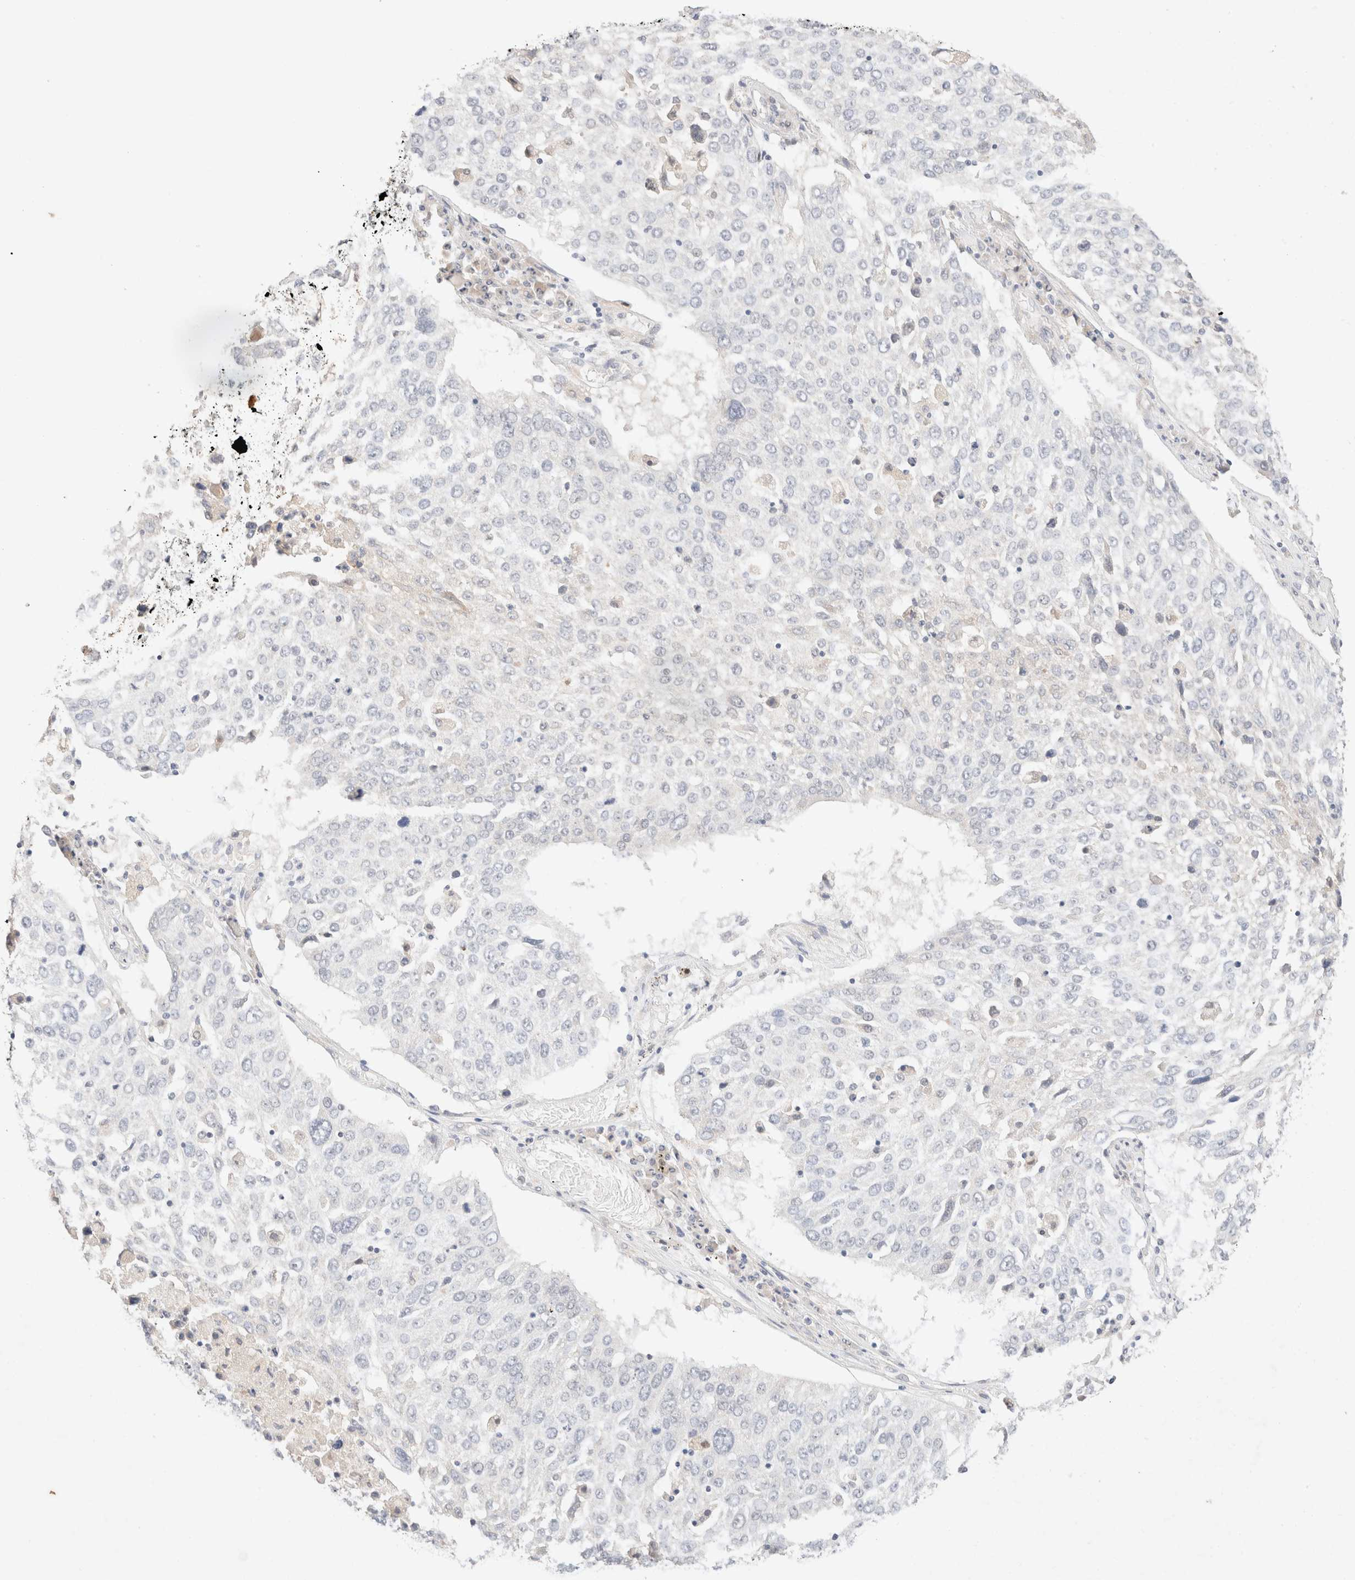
{"staining": {"intensity": "negative", "quantity": "none", "location": "none"}, "tissue": "lung cancer", "cell_type": "Tumor cells", "image_type": "cancer", "snomed": [{"axis": "morphology", "description": "Squamous cell carcinoma, NOS"}, {"axis": "topography", "description": "Lung"}], "caption": "Squamous cell carcinoma (lung) was stained to show a protein in brown. There is no significant staining in tumor cells.", "gene": "SNTB1", "patient": {"sex": "male", "age": 65}}